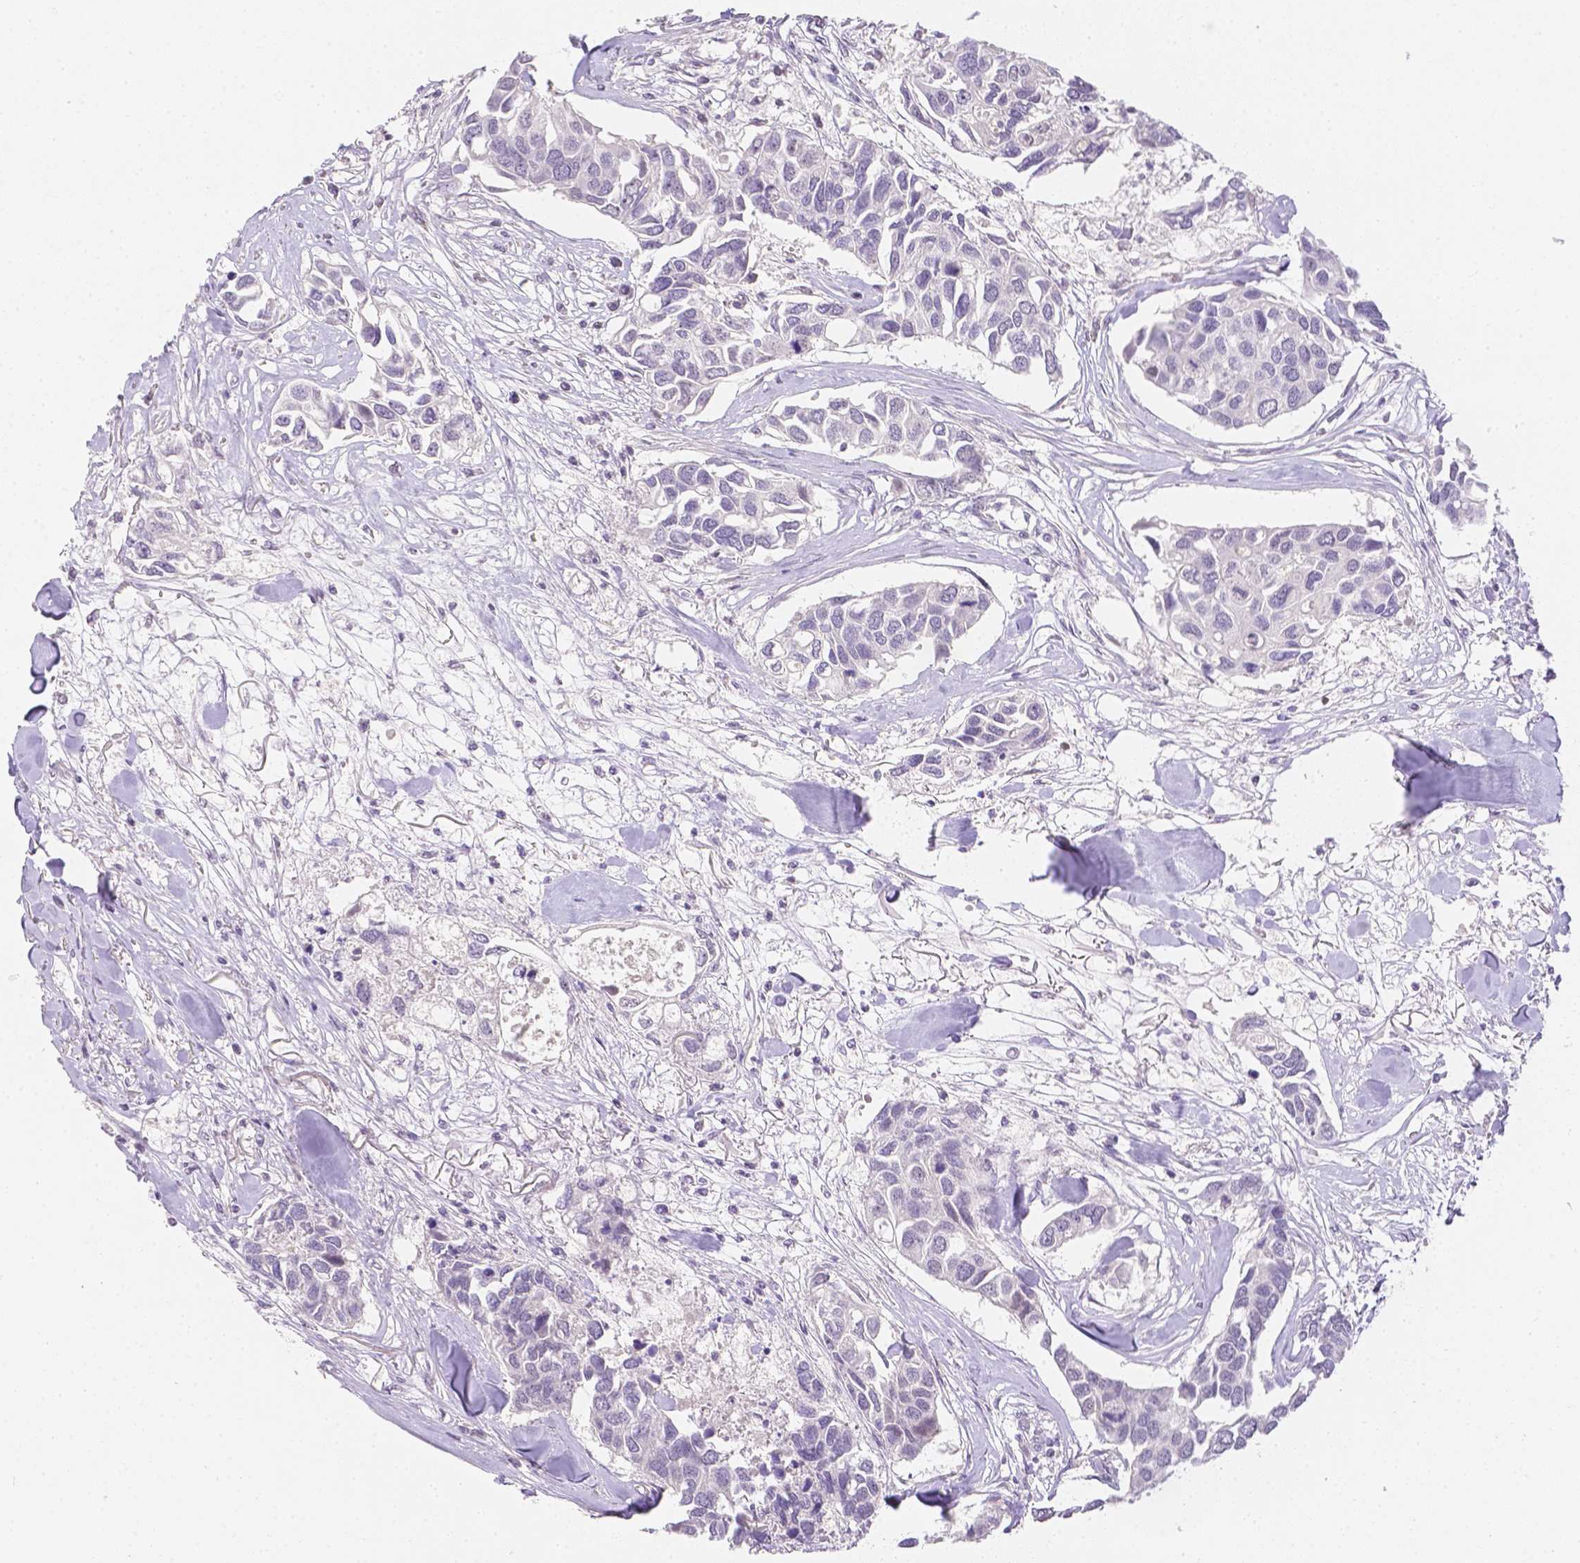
{"staining": {"intensity": "negative", "quantity": "none", "location": "none"}, "tissue": "breast cancer", "cell_type": "Tumor cells", "image_type": "cancer", "snomed": [{"axis": "morphology", "description": "Duct carcinoma"}, {"axis": "topography", "description": "Breast"}], "caption": "Tumor cells show no significant protein positivity in breast intraductal carcinoma.", "gene": "ZNF280B", "patient": {"sex": "female", "age": 83}}